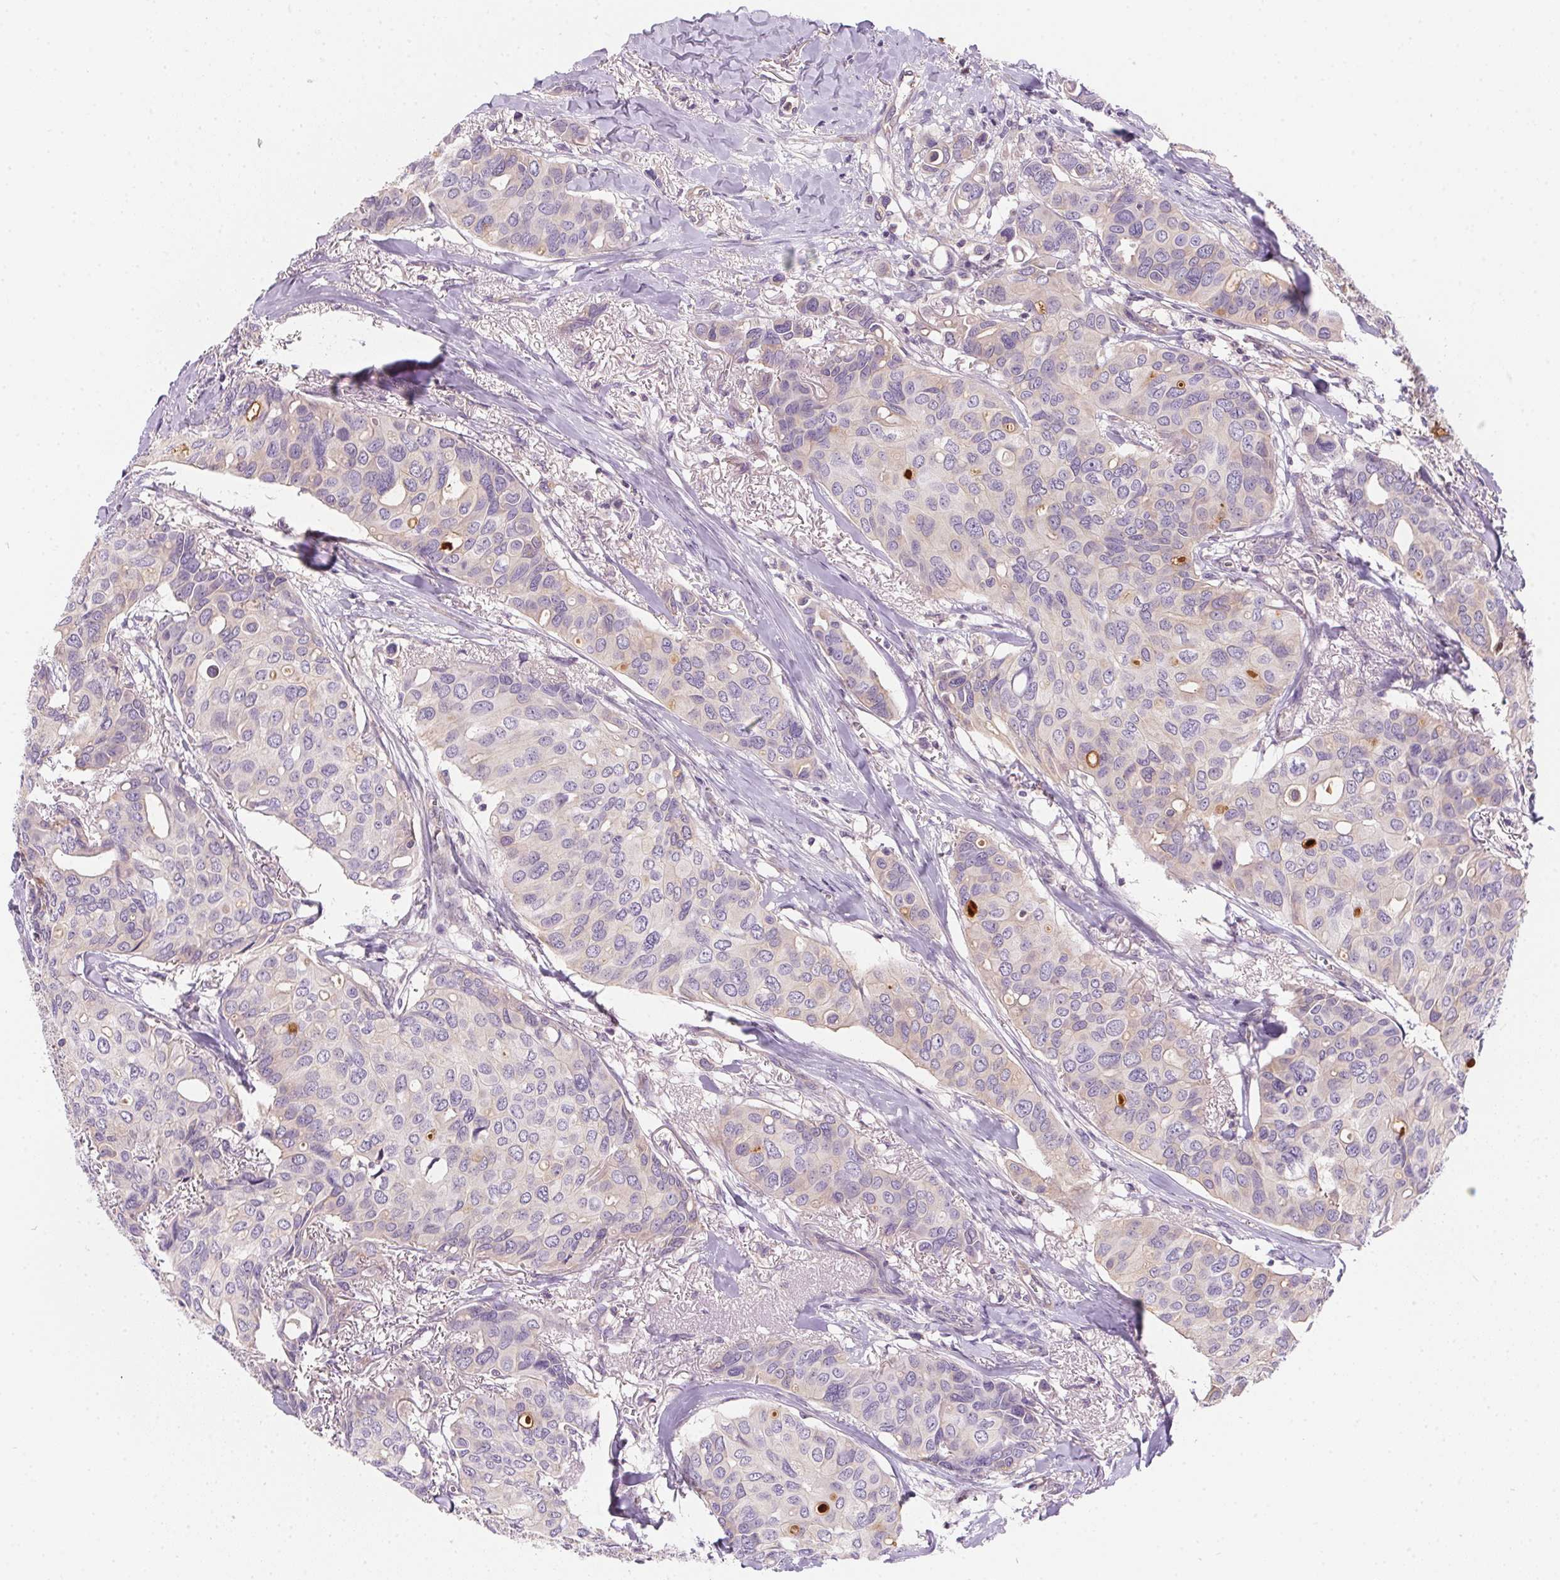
{"staining": {"intensity": "negative", "quantity": "none", "location": "none"}, "tissue": "breast cancer", "cell_type": "Tumor cells", "image_type": "cancer", "snomed": [{"axis": "morphology", "description": "Duct carcinoma"}, {"axis": "topography", "description": "Breast"}], "caption": "Immunohistochemistry (IHC) image of human breast cancer stained for a protein (brown), which exhibits no positivity in tumor cells.", "gene": "PRKAA1", "patient": {"sex": "female", "age": 54}}